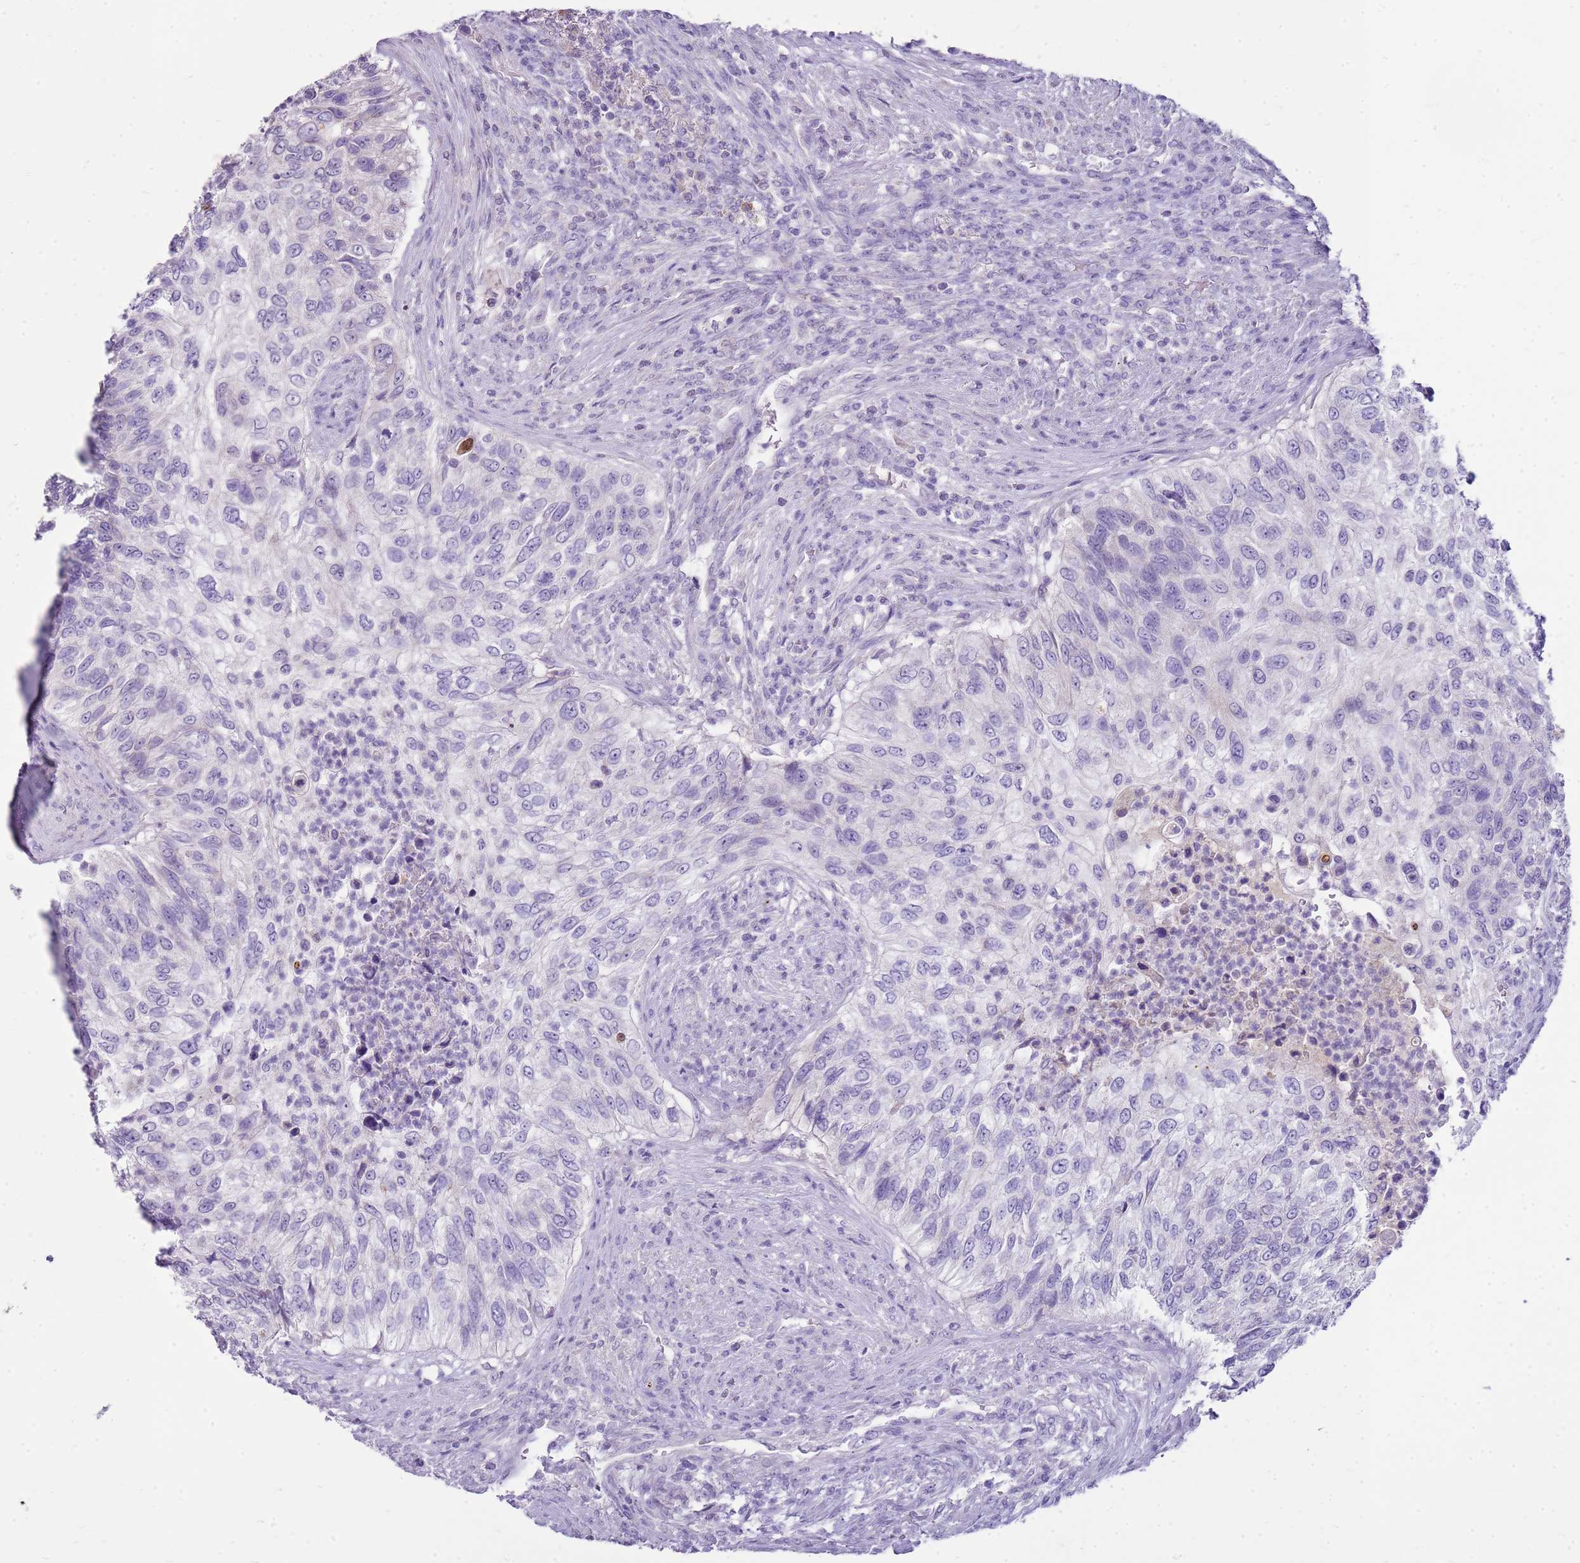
{"staining": {"intensity": "negative", "quantity": "none", "location": "none"}, "tissue": "urothelial cancer", "cell_type": "Tumor cells", "image_type": "cancer", "snomed": [{"axis": "morphology", "description": "Urothelial carcinoma, High grade"}, {"axis": "topography", "description": "Urinary bladder"}], "caption": "Immunohistochemistry (IHC) histopathology image of human urothelial carcinoma (high-grade) stained for a protein (brown), which demonstrates no positivity in tumor cells.", "gene": "FABP2", "patient": {"sex": "female", "age": 60}}